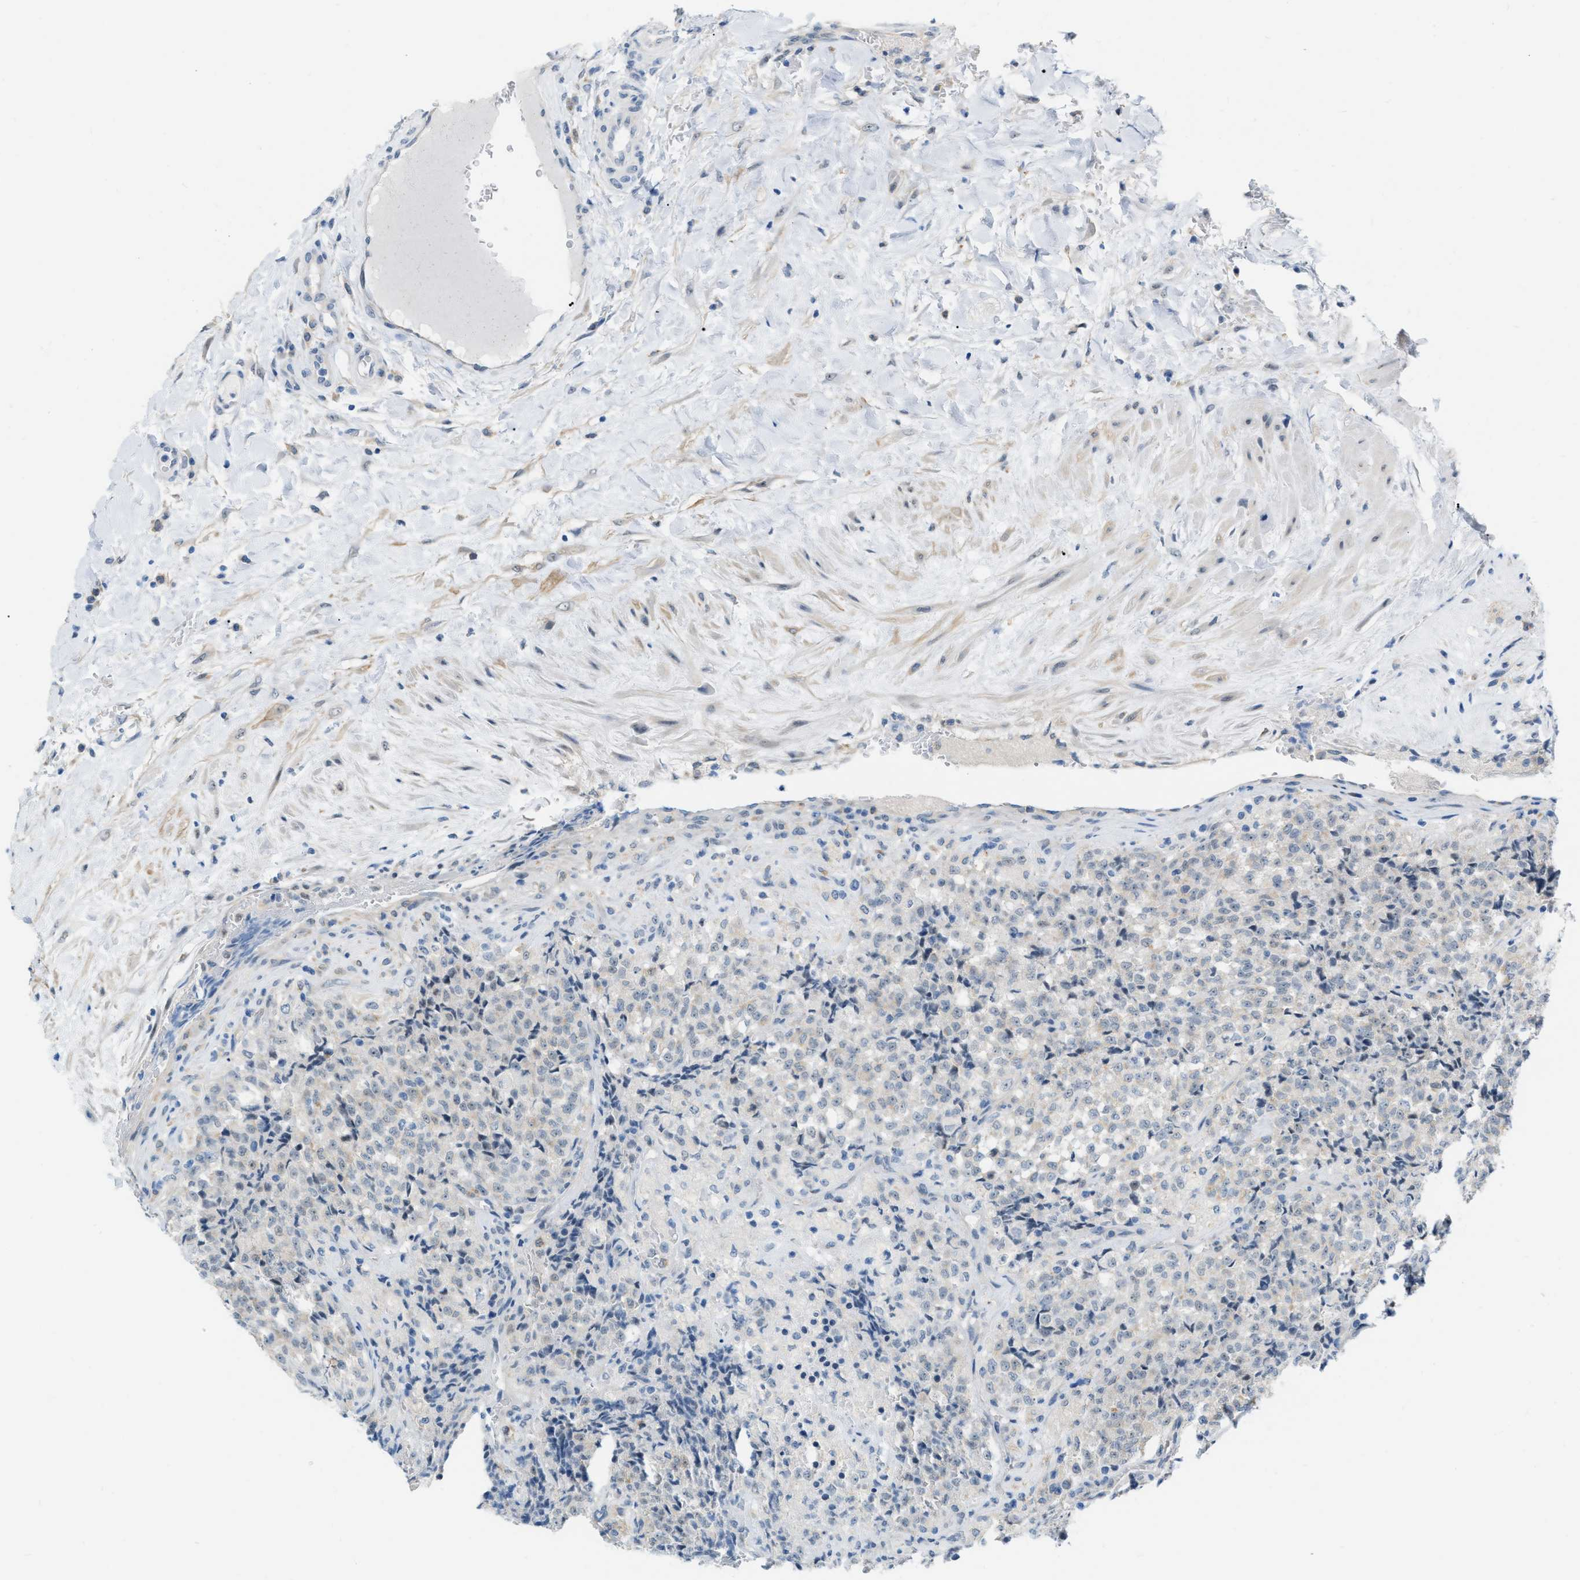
{"staining": {"intensity": "negative", "quantity": "none", "location": "none"}, "tissue": "testis cancer", "cell_type": "Tumor cells", "image_type": "cancer", "snomed": [{"axis": "morphology", "description": "Seminoma, NOS"}, {"axis": "topography", "description": "Testis"}], "caption": "This is a micrograph of immunohistochemistry (IHC) staining of testis cancer (seminoma), which shows no positivity in tumor cells.", "gene": "PHRF1", "patient": {"sex": "male", "age": 59}}